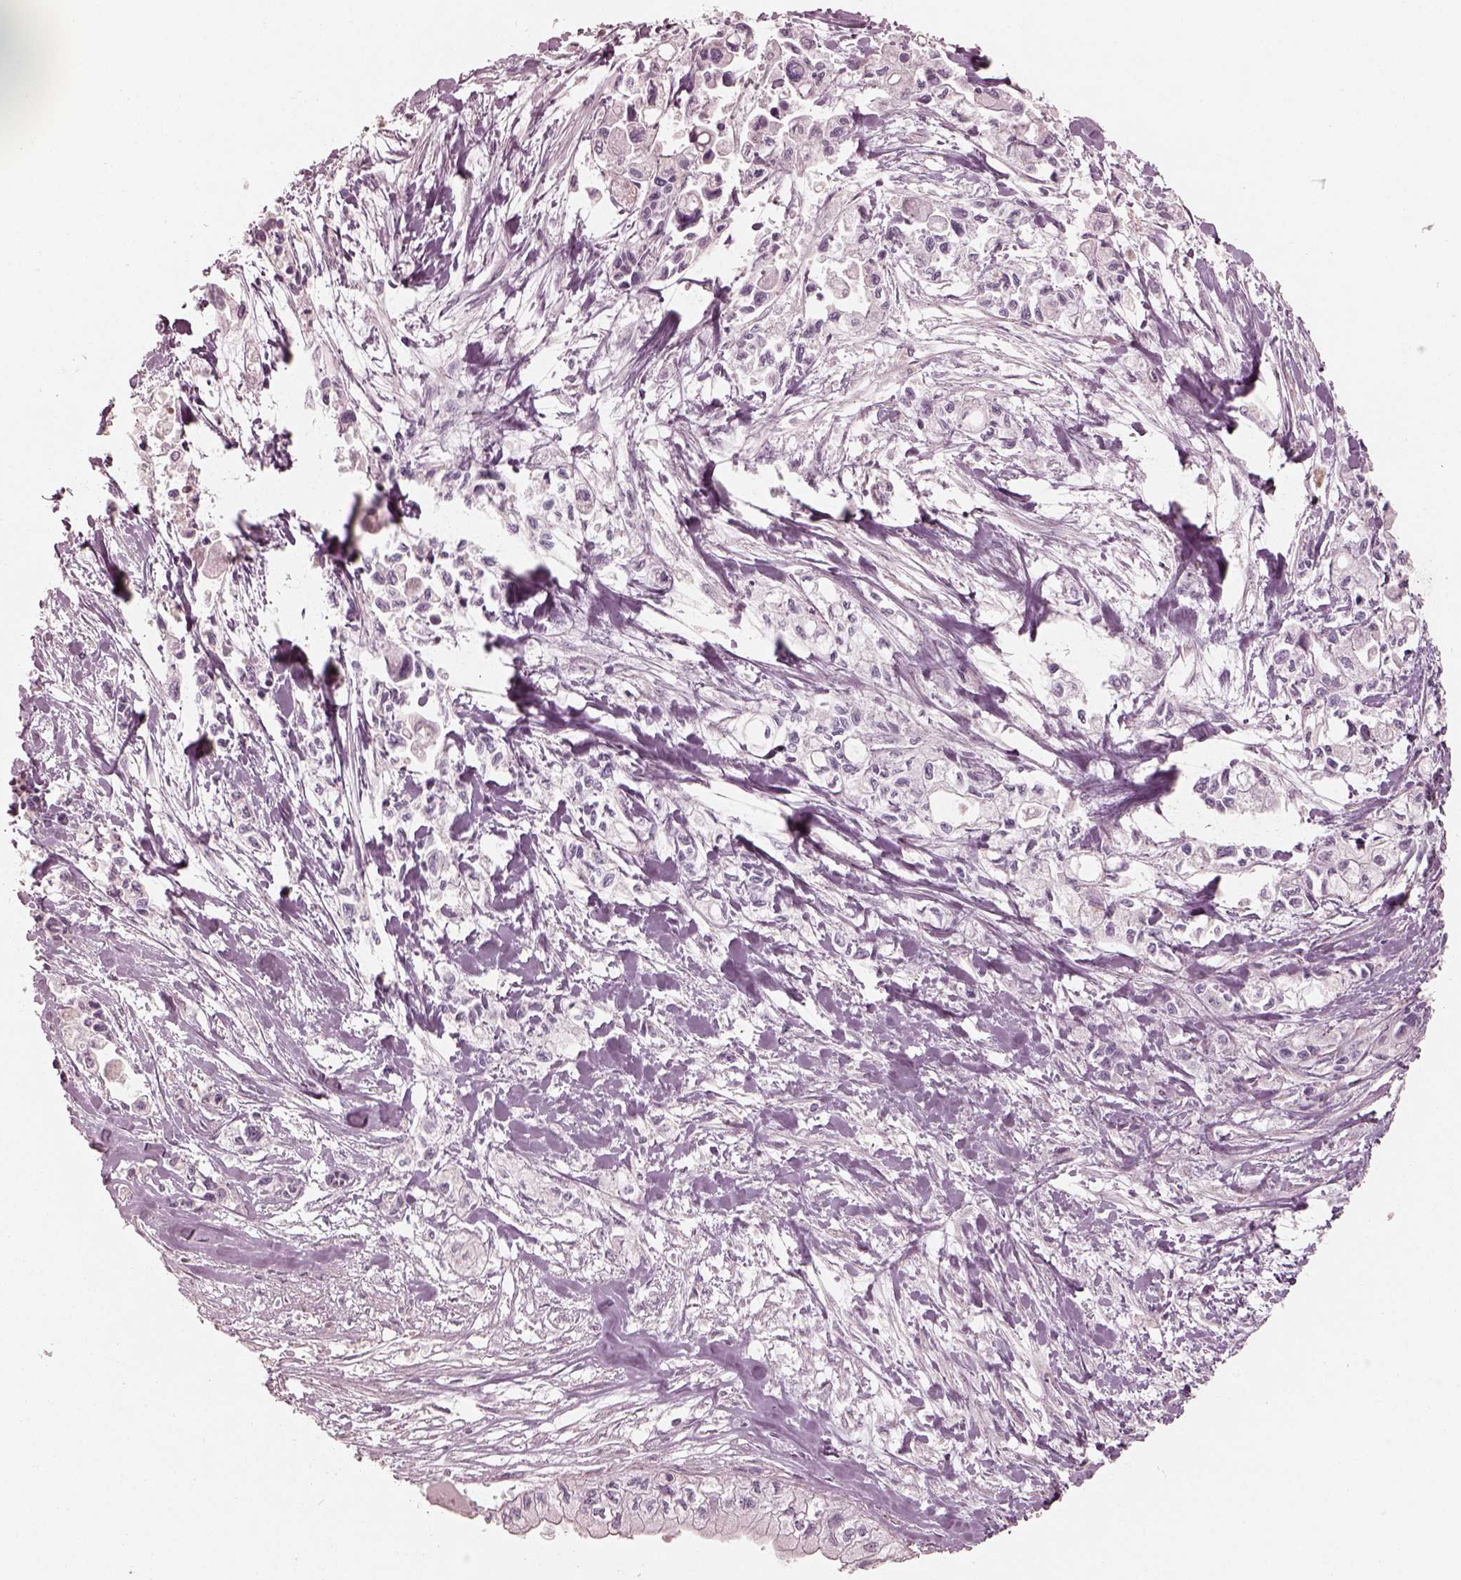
{"staining": {"intensity": "negative", "quantity": "none", "location": "none"}, "tissue": "pancreatic cancer", "cell_type": "Tumor cells", "image_type": "cancer", "snomed": [{"axis": "morphology", "description": "Adenocarcinoma, NOS"}, {"axis": "topography", "description": "Pancreas"}], "caption": "Tumor cells show no significant positivity in pancreatic cancer (adenocarcinoma).", "gene": "PRLHR", "patient": {"sex": "female", "age": 61}}